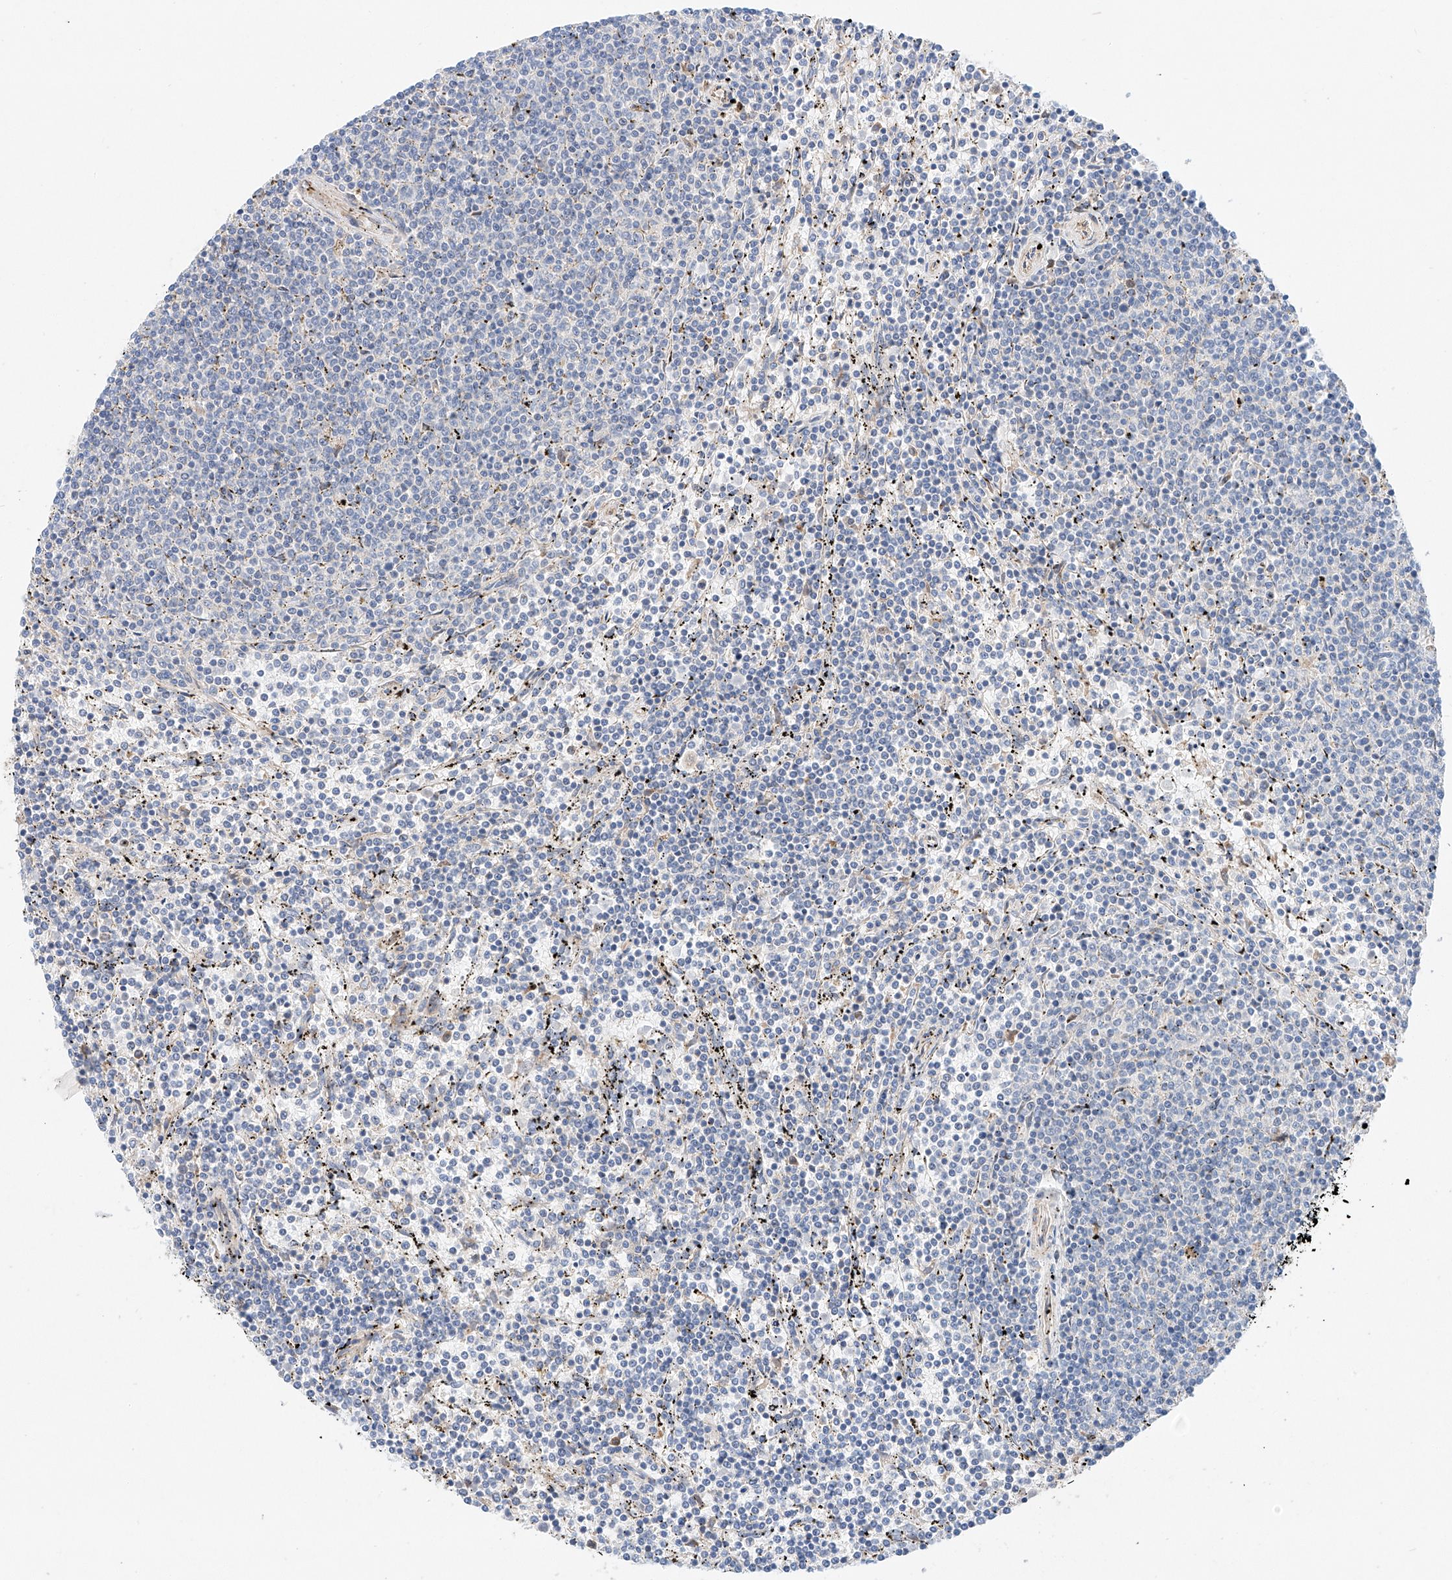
{"staining": {"intensity": "negative", "quantity": "none", "location": "none"}, "tissue": "lymphoma", "cell_type": "Tumor cells", "image_type": "cancer", "snomed": [{"axis": "morphology", "description": "Malignant lymphoma, non-Hodgkin's type, Low grade"}, {"axis": "topography", "description": "Spleen"}], "caption": "The image reveals no significant positivity in tumor cells of lymphoma. (Brightfield microscopy of DAB immunohistochemistry (IHC) at high magnification).", "gene": "MINDY4", "patient": {"sex": "female", "age": 50}}